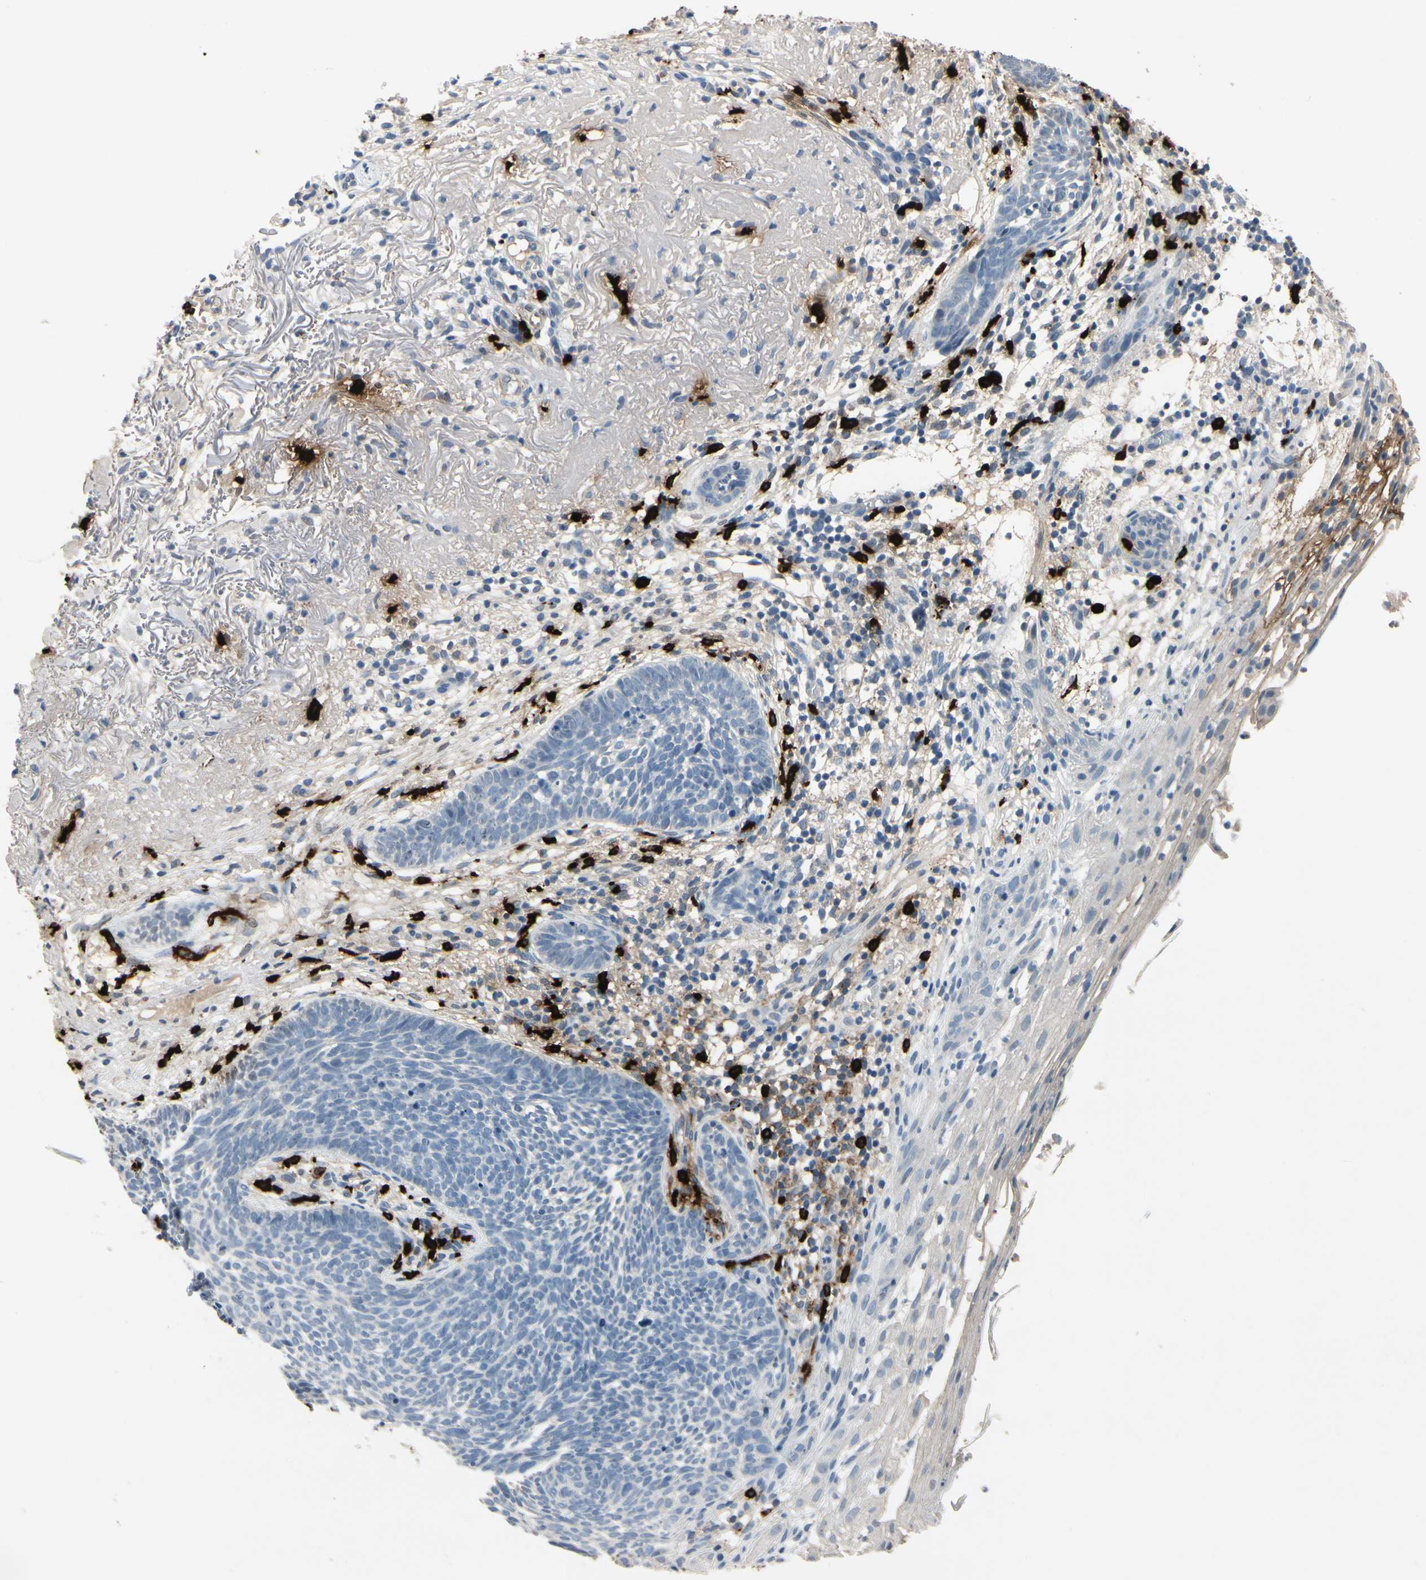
{"staining": {"intensity": "negative", "quantity": "none", "location": "none"}, "tissue": "skin cancer", "cell_type": "Tumor cells", "image_type": "cancer", "snomed": [{"axis": "morphology", "description": "Basal cell carcinoma"}, {"axis": "topography", "description": "Skin"}], "caption": "Tumor cells show no significant protein staining in basal cell carcinoma (skin). Brightfield microscopy of immunohistochemistry stained with DAB (brown) and hematoxylin (blue), captured at high magnification.", "gene": "CPA3", "patient": {"sex": "female", "age": 70}}